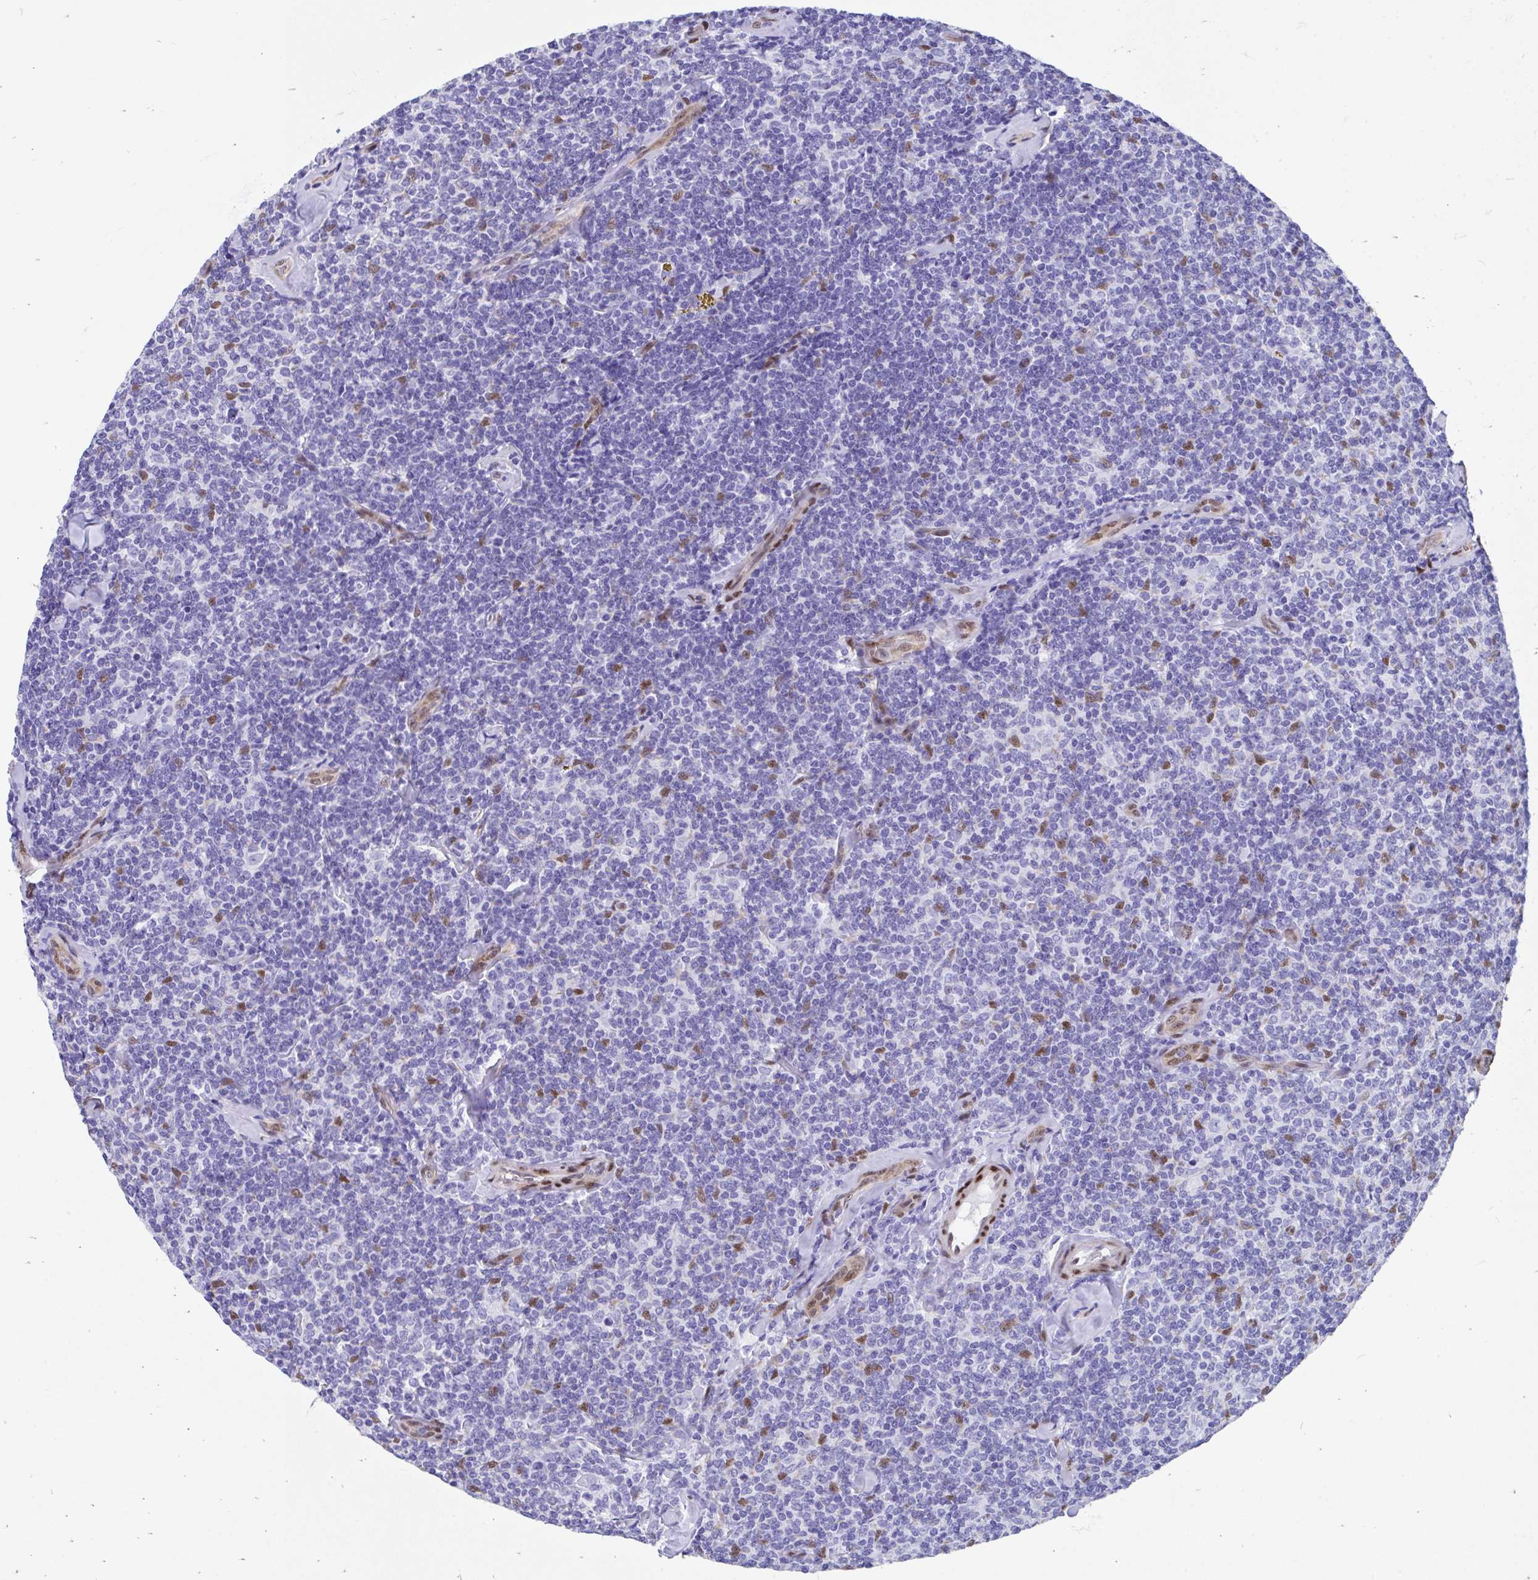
{"staining": {"intensity": "negative", "quantity": "none", "location": "none"}, "tissue": "lymphoma", "cell_type": "Tumor cells", "image_type": "cancer", "snomed": [{"axis": "morphology", "description": "Malignant lymphoma, non-Hodgkin's type, Low grade"}, {"axis": "topography", "description": "Lymph node"}], "caption": "Human malignant lymphoma, non-Hodgkin's type (low-grade) stained for a protein using IHC demonstrates no positivity in tumor cells.", "gene": "RBPMS", "patient": {"sex": "female", "age": 56}}